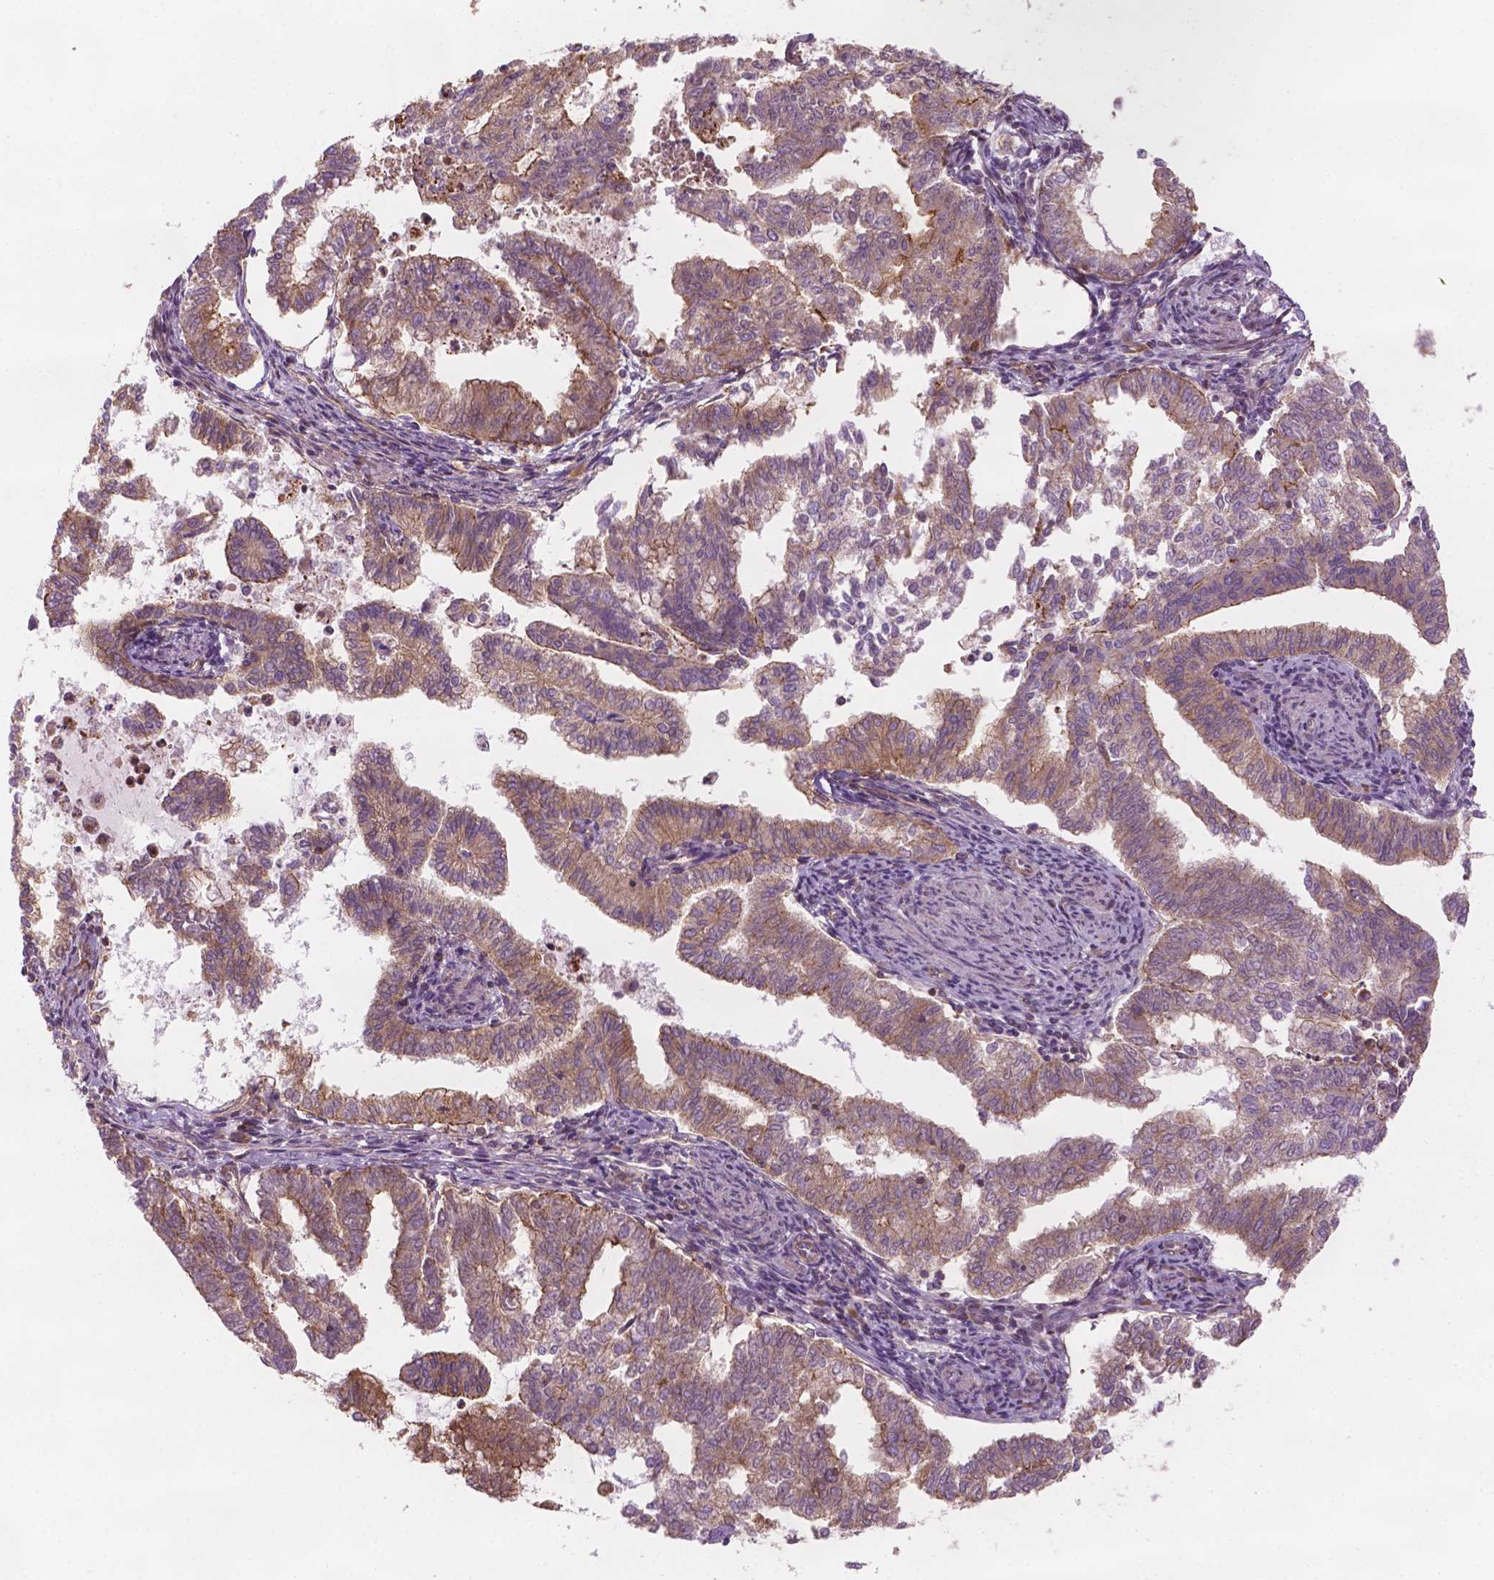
{"staining": {"intensity": "moderate", "quantity": "<25%", "location": "cytoplasmic/membranous"}, "tissue": "endometrial cancer", "cell_type": "Tumor cells", "image_type": "cancer", "snomed": [{"axis": "morphology", "description": "Adenocarcinoma, NOS"}, {"axis": "topography", "description": "Endometrium"}], "caption": "Human endometrial cancer stained with a protein marker demonstrates moderate staining in tumor cells.", "gene": "SURF4", "patient": {"sex": "female", "age": 79}}